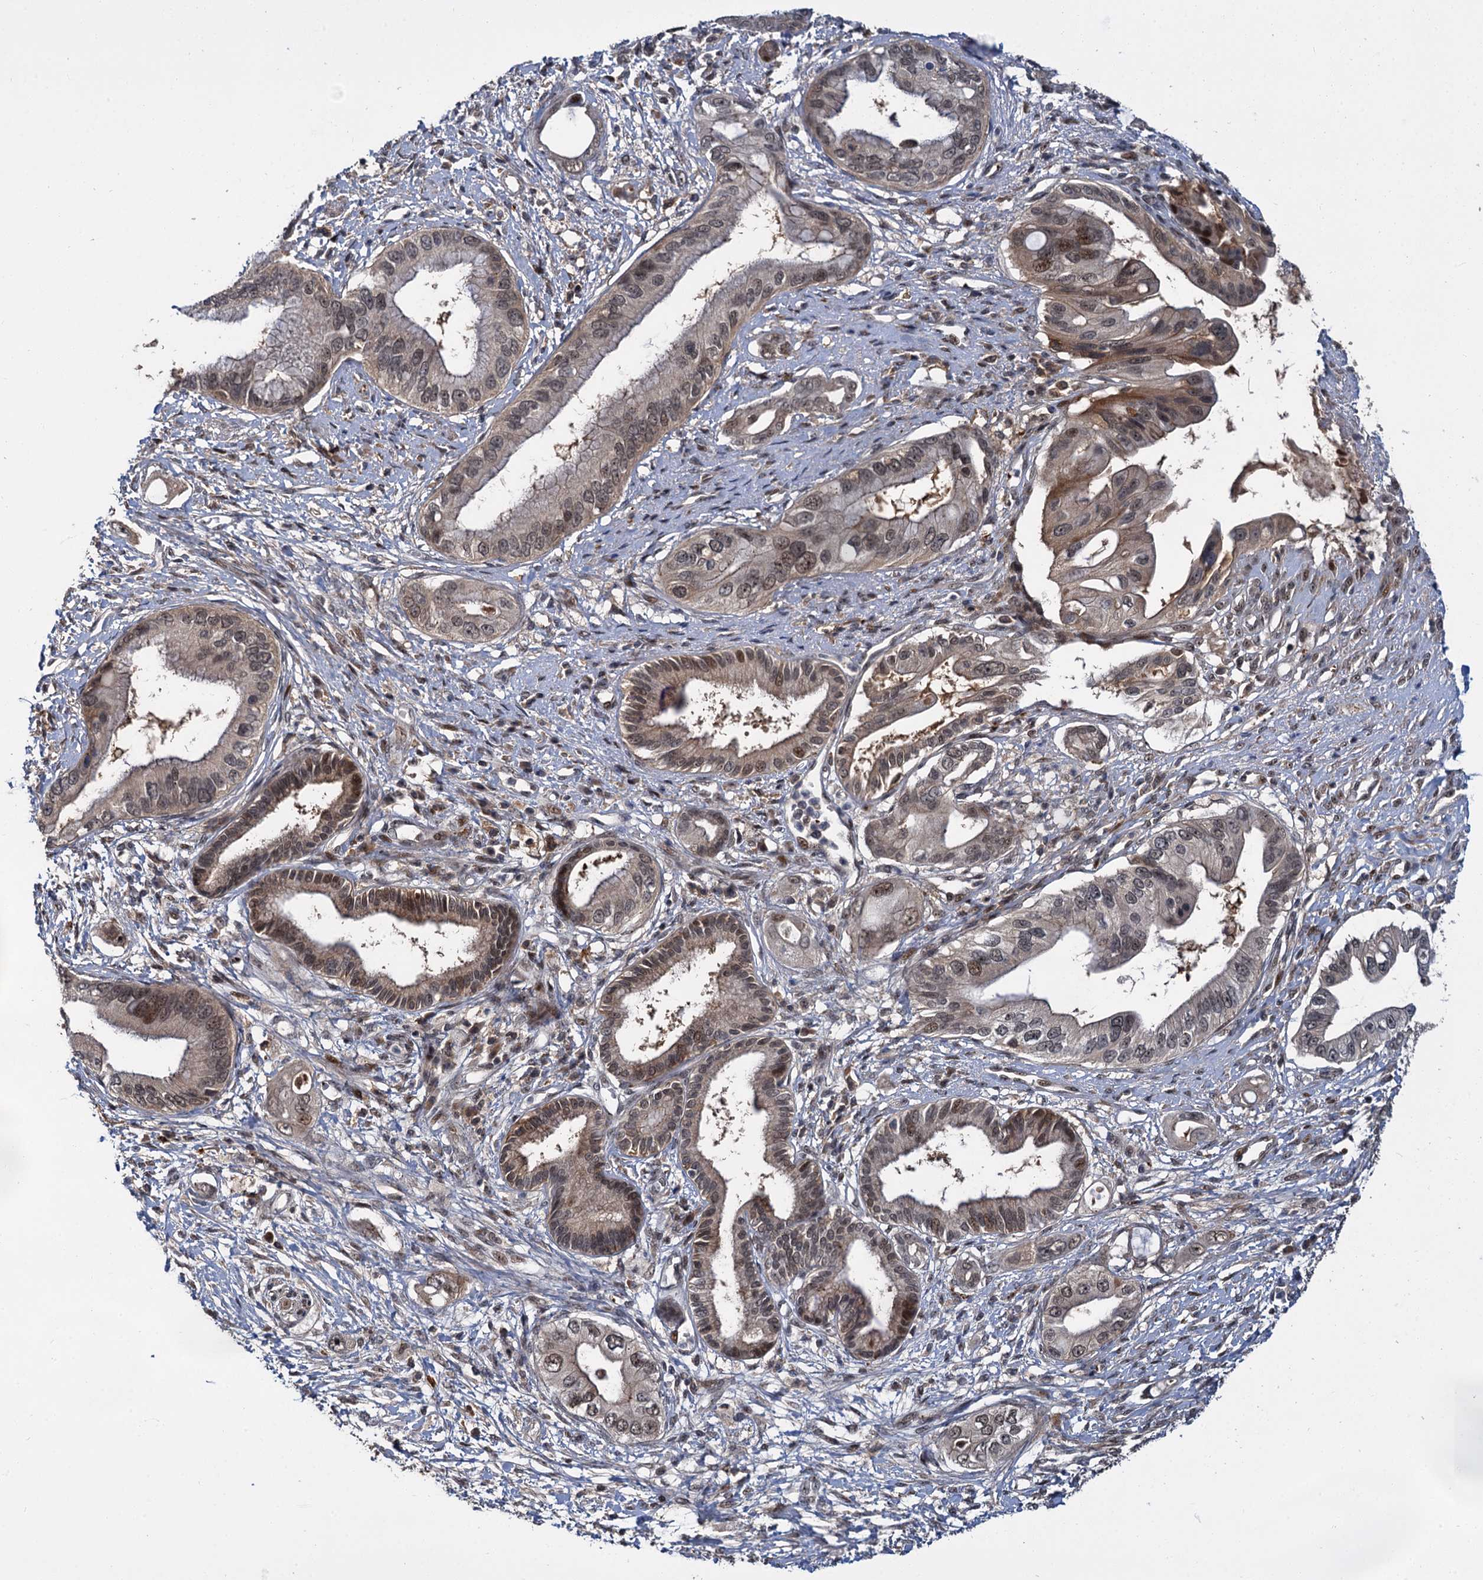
{"staining": {"intensity": "moderate", "quantity": ">75%", "location": "cytoplasmic/membranous,nuclear"}, "tissue": "pancreatic cancer", "cell_type": "Tumor cells", "image_type": "cancer", "snomed": [{"axis": "morphology", "description": "Inflammation, NOS"}, {"axis": "morphology", "description": "Adenocarcinoma, NOS"}, {"axis": "topography", "description": "Pancreas"}], "caption": "Immunohistochemistry photomicrograph of human pancreatic adenocarcinoma stained for a protein (brown), which reveals medium levels of moderate cytoplasmic/membranous and nuclear staining in about >75% of tumor cells.", "gene": "MBD6", "patient": {"sex": "female", "age": 56}}